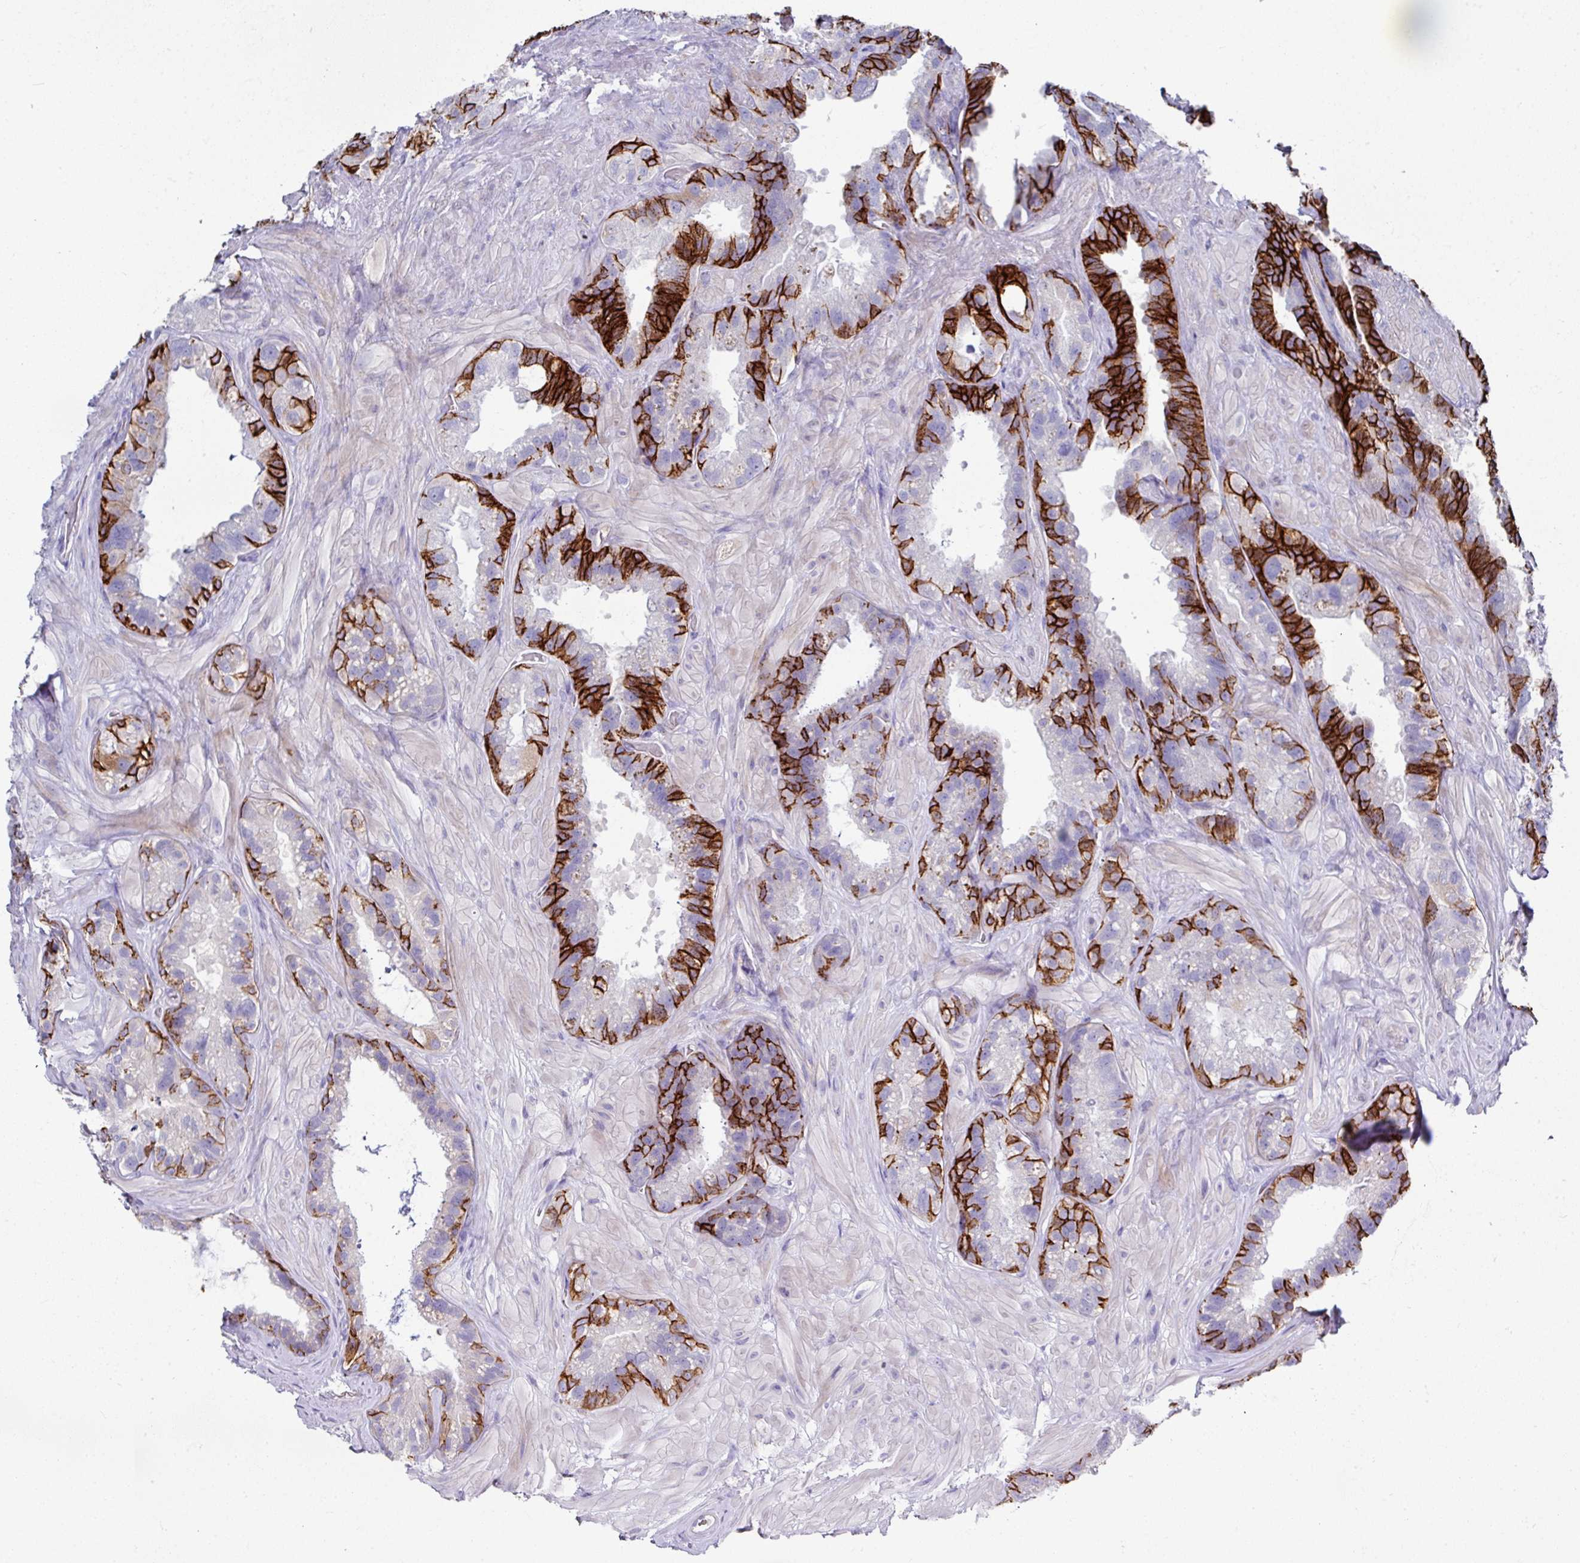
{"staining": {"intensity": "strong", "quantity": "25%-75%", "location": "cytoplasmic/membranous"}, "tissue": "seminal vesicle", "cell_type": "Glandular cells", "image_type": "normal", "snomed": [{"axis": "morphology", "description": "Normal tissue, NOS"}, {"axis": "topography", "description": "Seminal veicle"}, {"axis": "topography", "description": "Peripheral nerve tissue"}], "caption": "Glandular cells demonstrate high levels of strong cytoplasmic/membranous staining in about 25%-75% of cells in normal seminal vesicle. (DAB (3,3'-diaminobenzidine) IHC with brightfield microscopy, high magnification).", "gene": "CLDN1", "patient": {"sex": "male", "age": 76}}